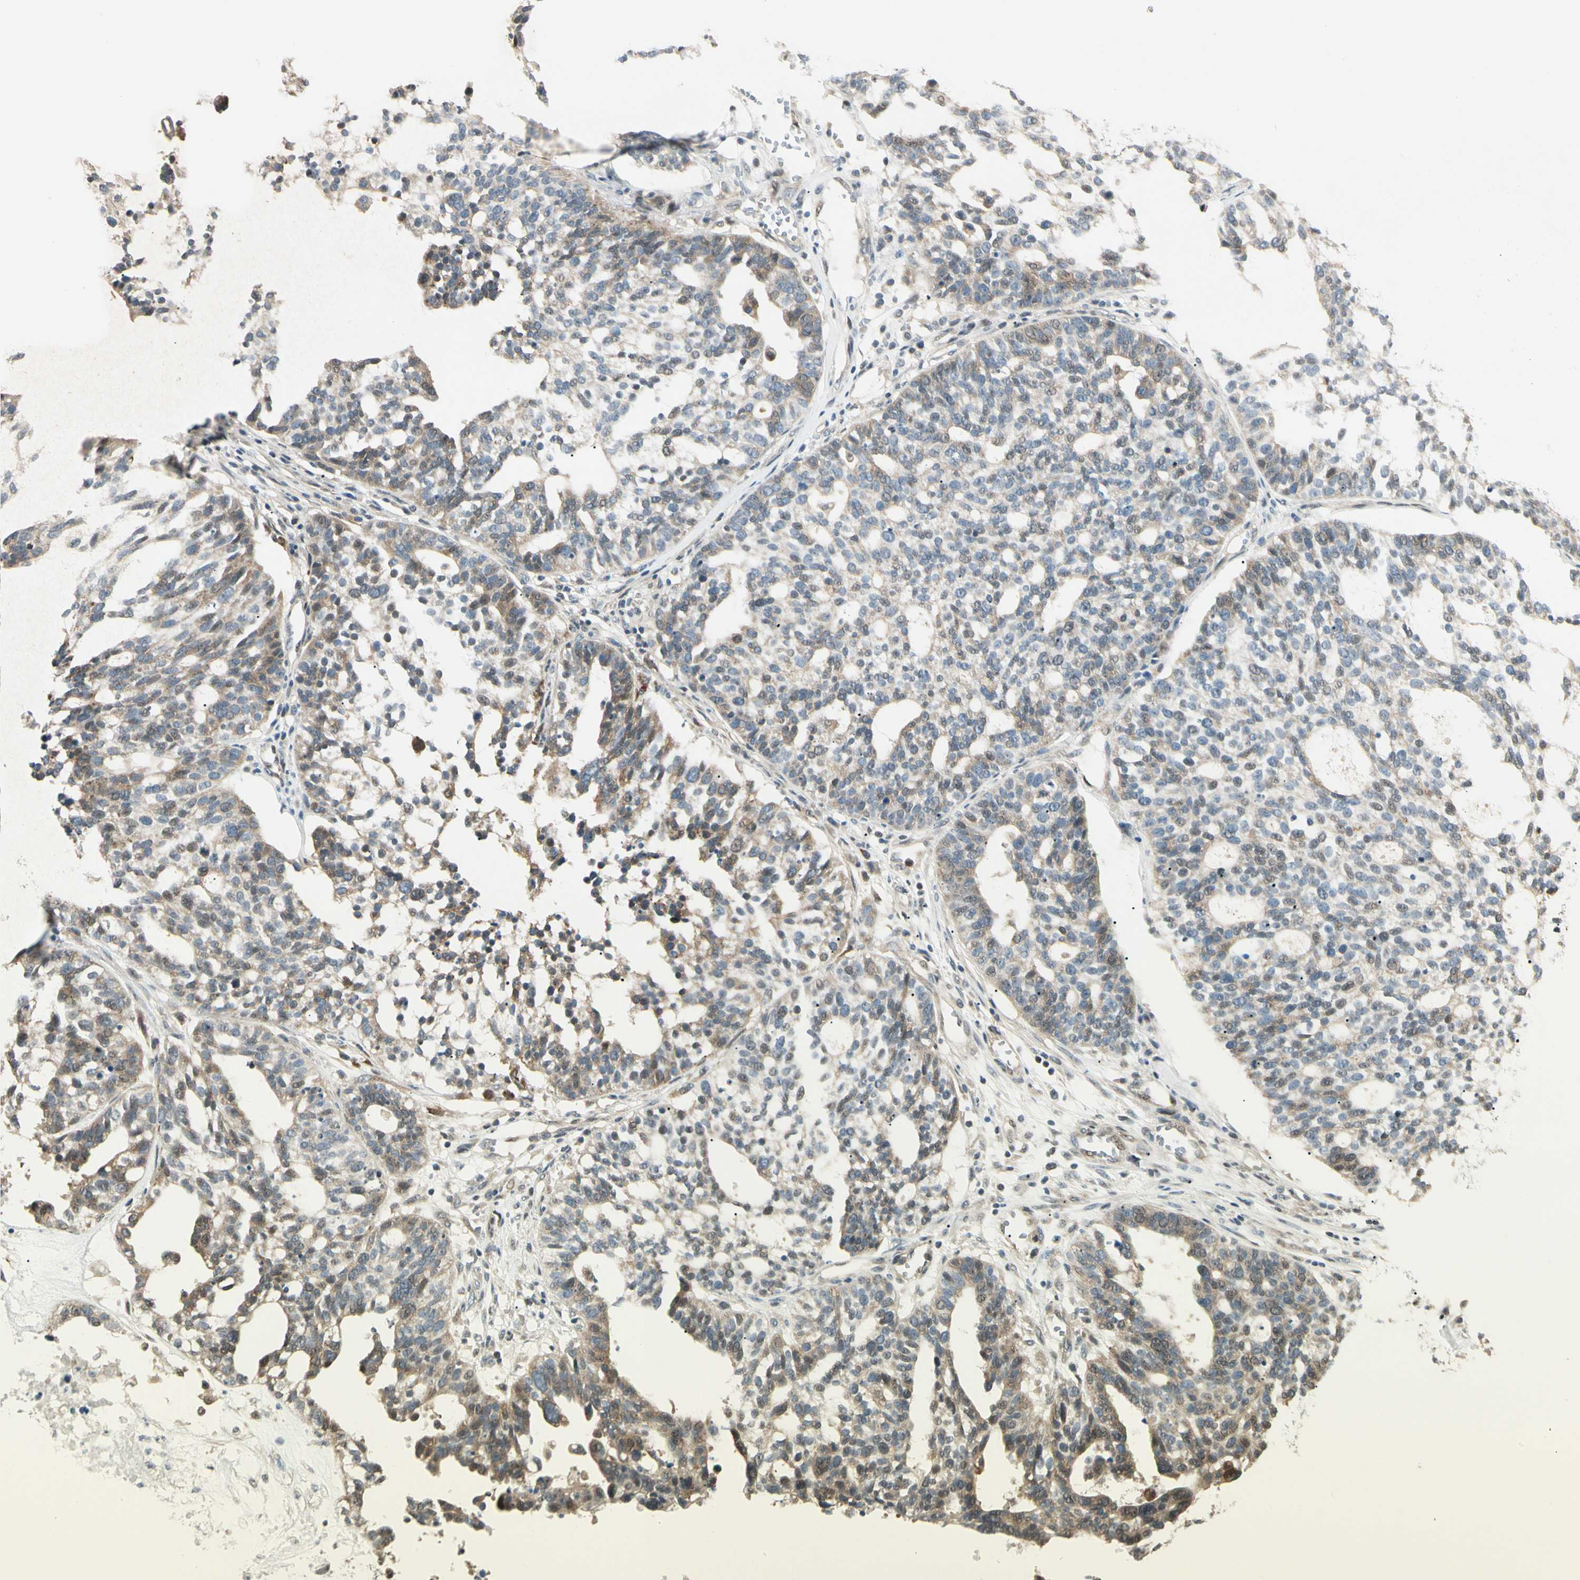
{"staining": {"intensity": "weak", "quantity": "25%-75%", "location": "cytoplasmic/membranous,nuclear"}, "tissue": "ovarian cancer", "cell_type": "Tumor cells", "image_type": "cancer", "snomed": [{"axis": "morphology", "description": "Cystadenocarcinoma, serous, NOS"}, {"axis": "topography", "description": "Ovary"}], "caption": "A brown stain highlights weak cytoplasmic/membranous and nuclear staining of a protein in ovarian cancer tumor cells.", "gene": "P3H2", "patient": {"sex": "female", "age": 59}}